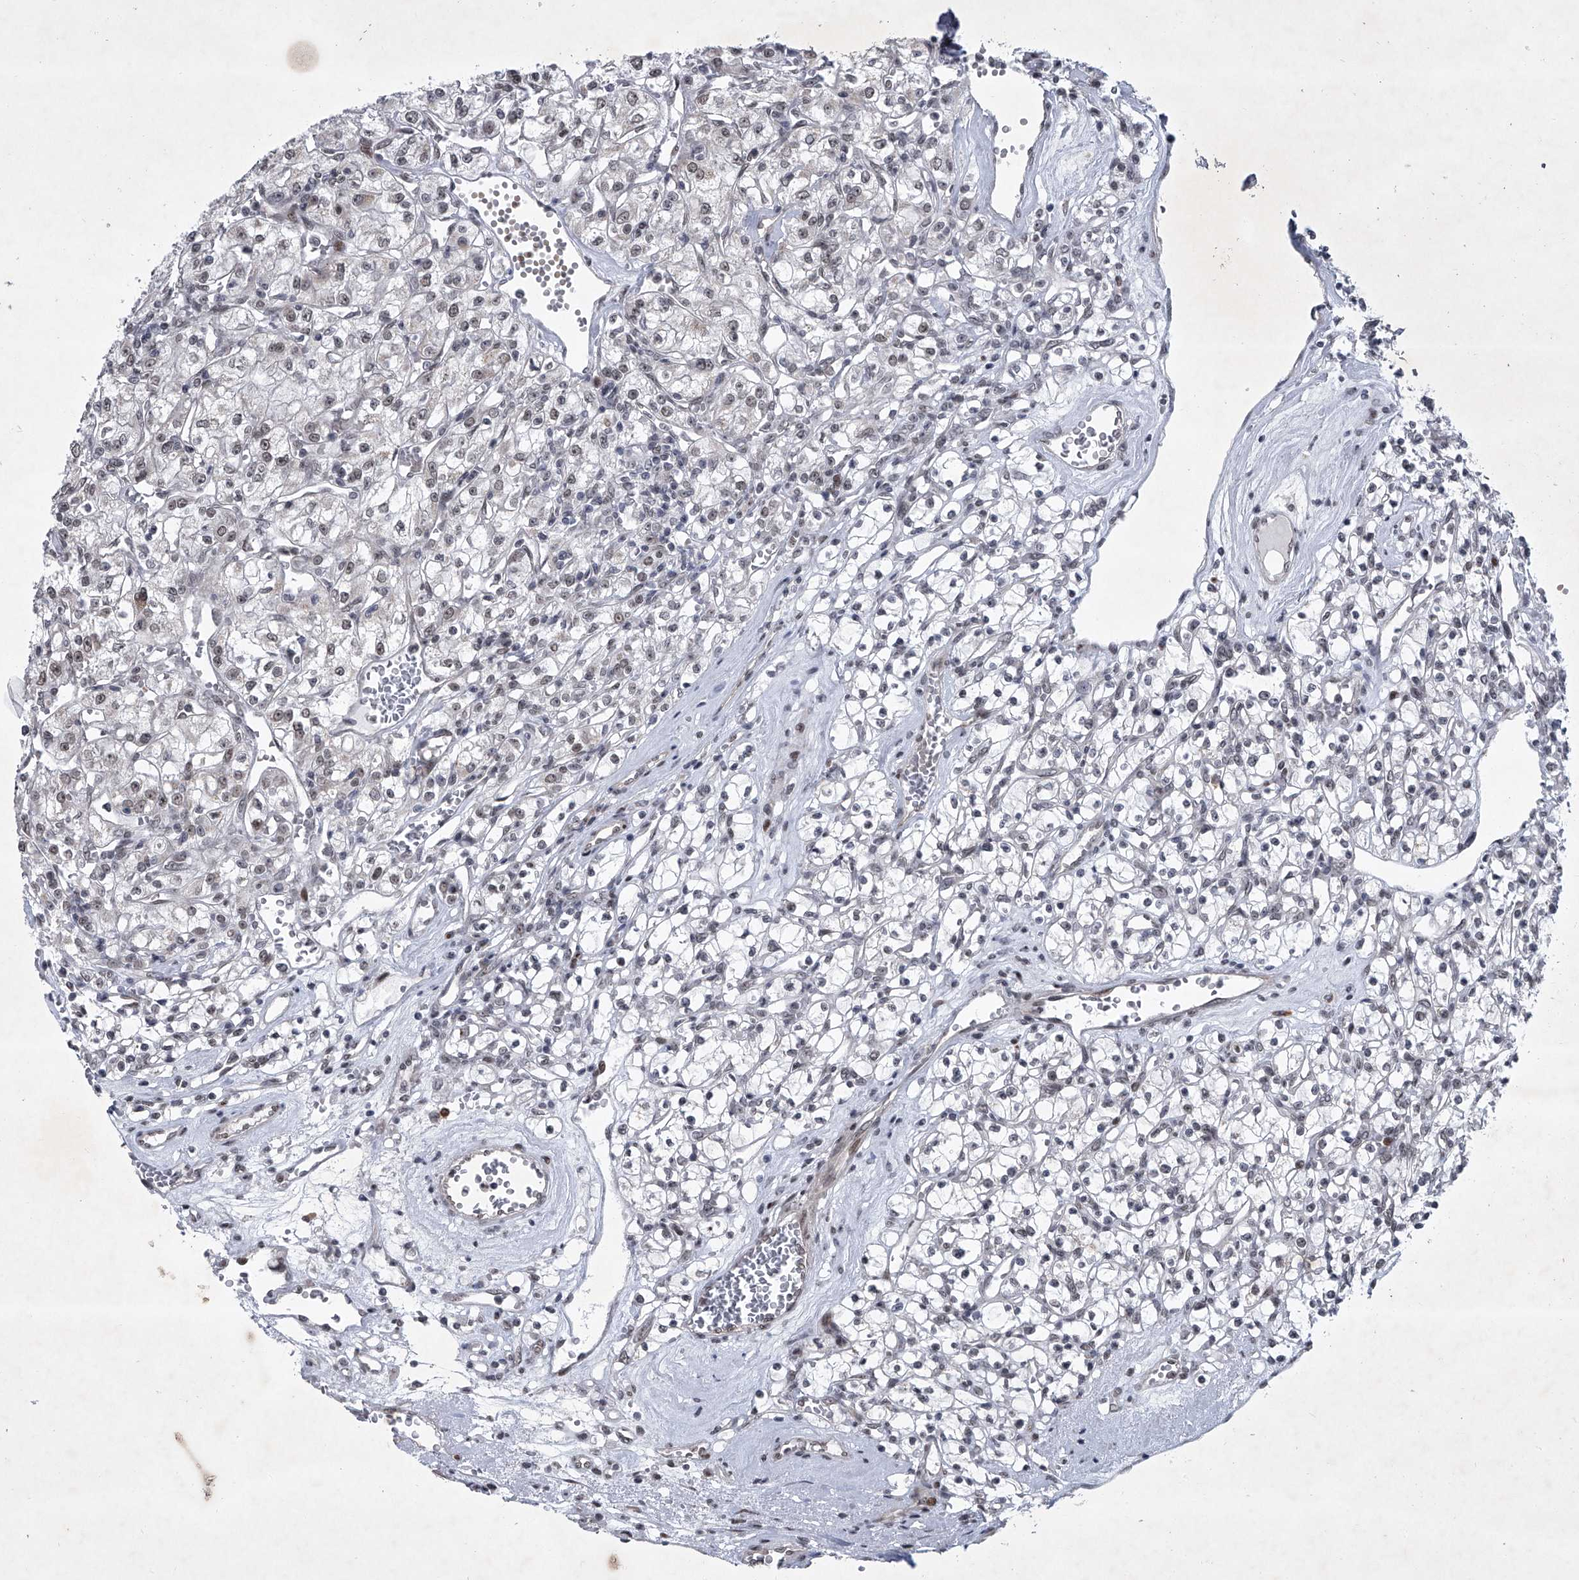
{"staining": {"intensity": "weak", "quantity": "<25%", "location": "nuclear"}, "tissue": "renal cancer", "cell_type": "Tumor cells", "image_type": "cancer", "snomed": [{"axis": "morphology", "description": "Adenocarcinoma, NOS"}, {"axis": "topography", "description": "Kidney"}], "caption": "This is an IHC photomicrograph of human renal cancer. There is no expression in tumor cells.", "gene": "MLLT1", "patient": {"sex": "female", "age": 59}}